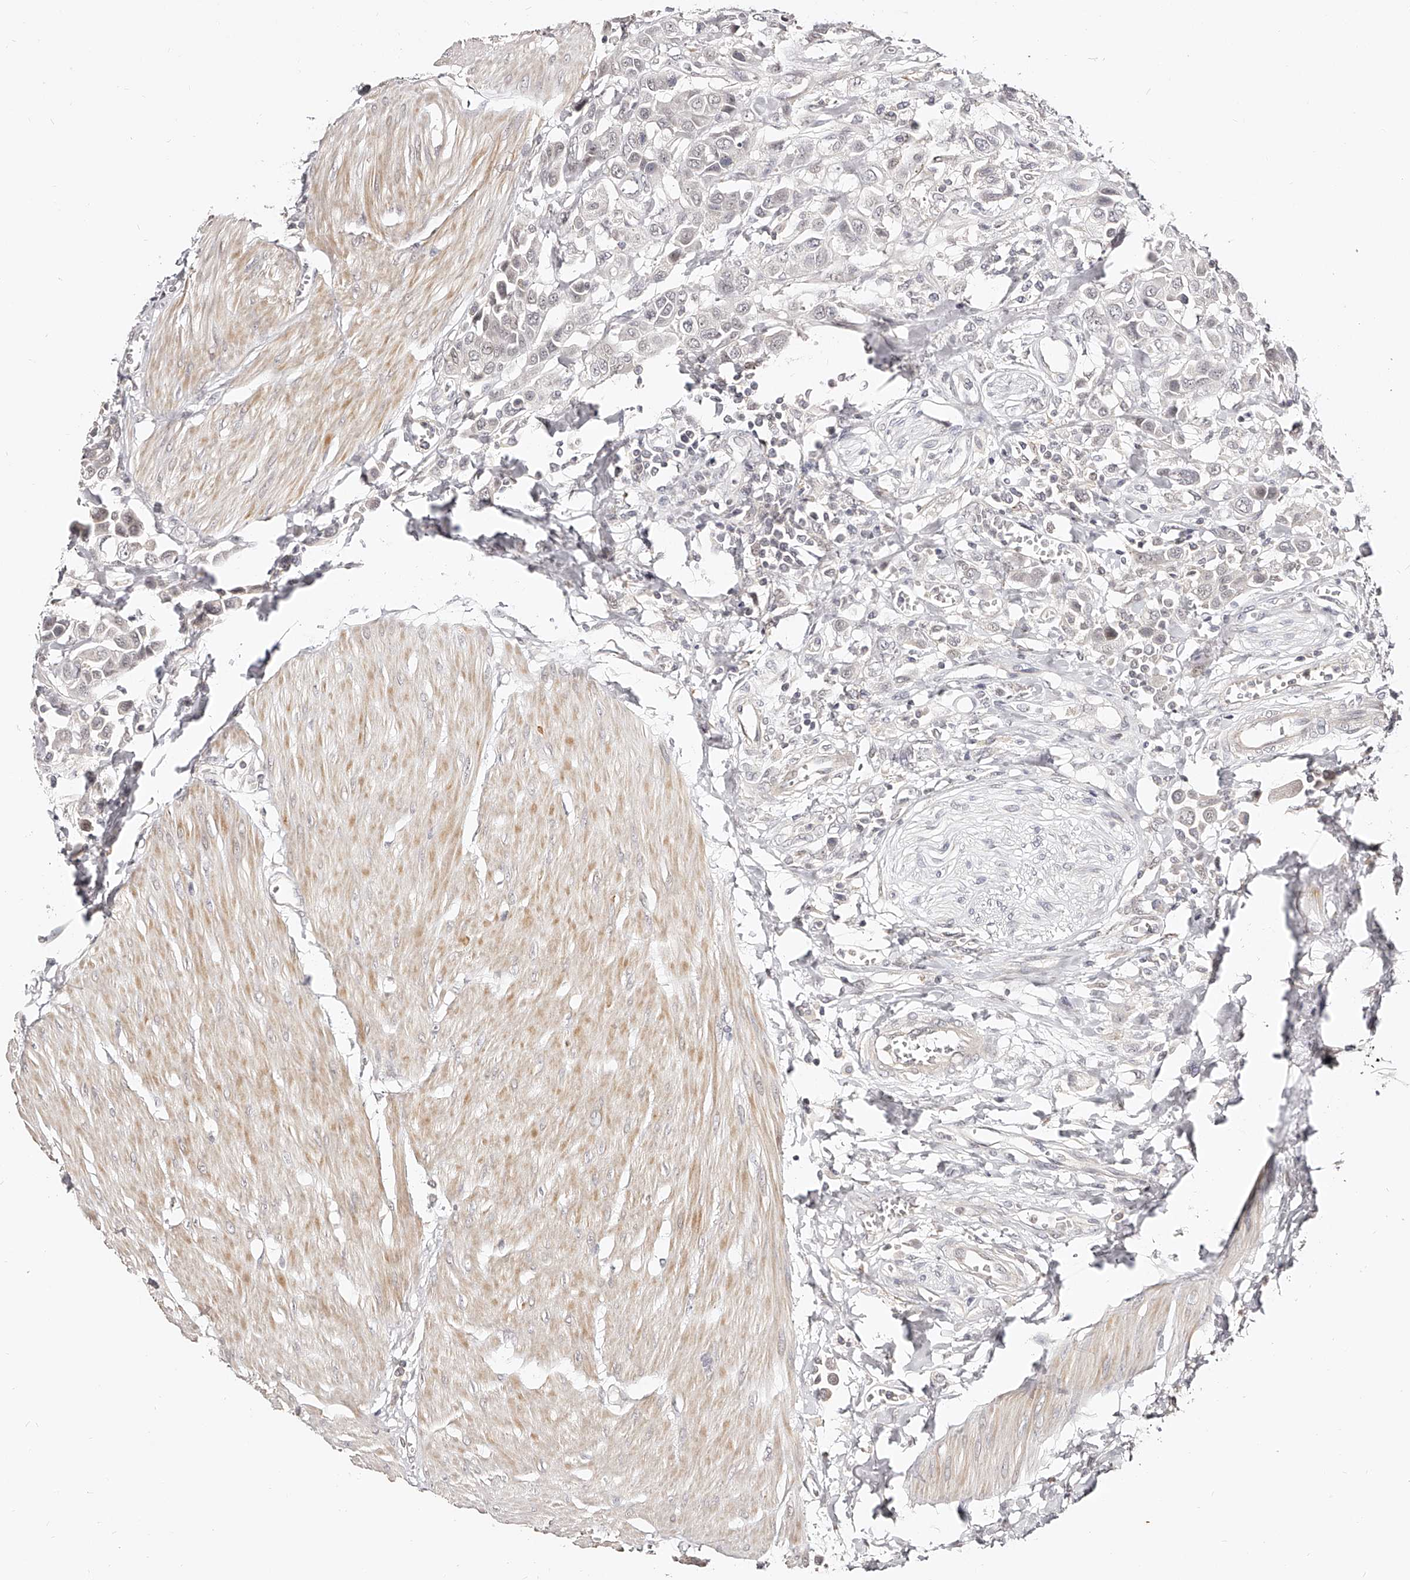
{"staining": {"intensity": "negative", "quantity": "none", "location": "none"}, "tissue": "urothelial cancer", "cell_type": "Tumor cells", "image_type": "cancer", "snomed": [{"axis": "morphology", "description": "Urothelial carcinoma, High grade"}, {"axis": "topography", "description": "Urinary bladder"}], "caption": "There is no significant positivity in tumor cells of urothelial carcinoma (high-grade).", "gene": "ZNF789", "patient": {"sex": "male", "age": 50}}